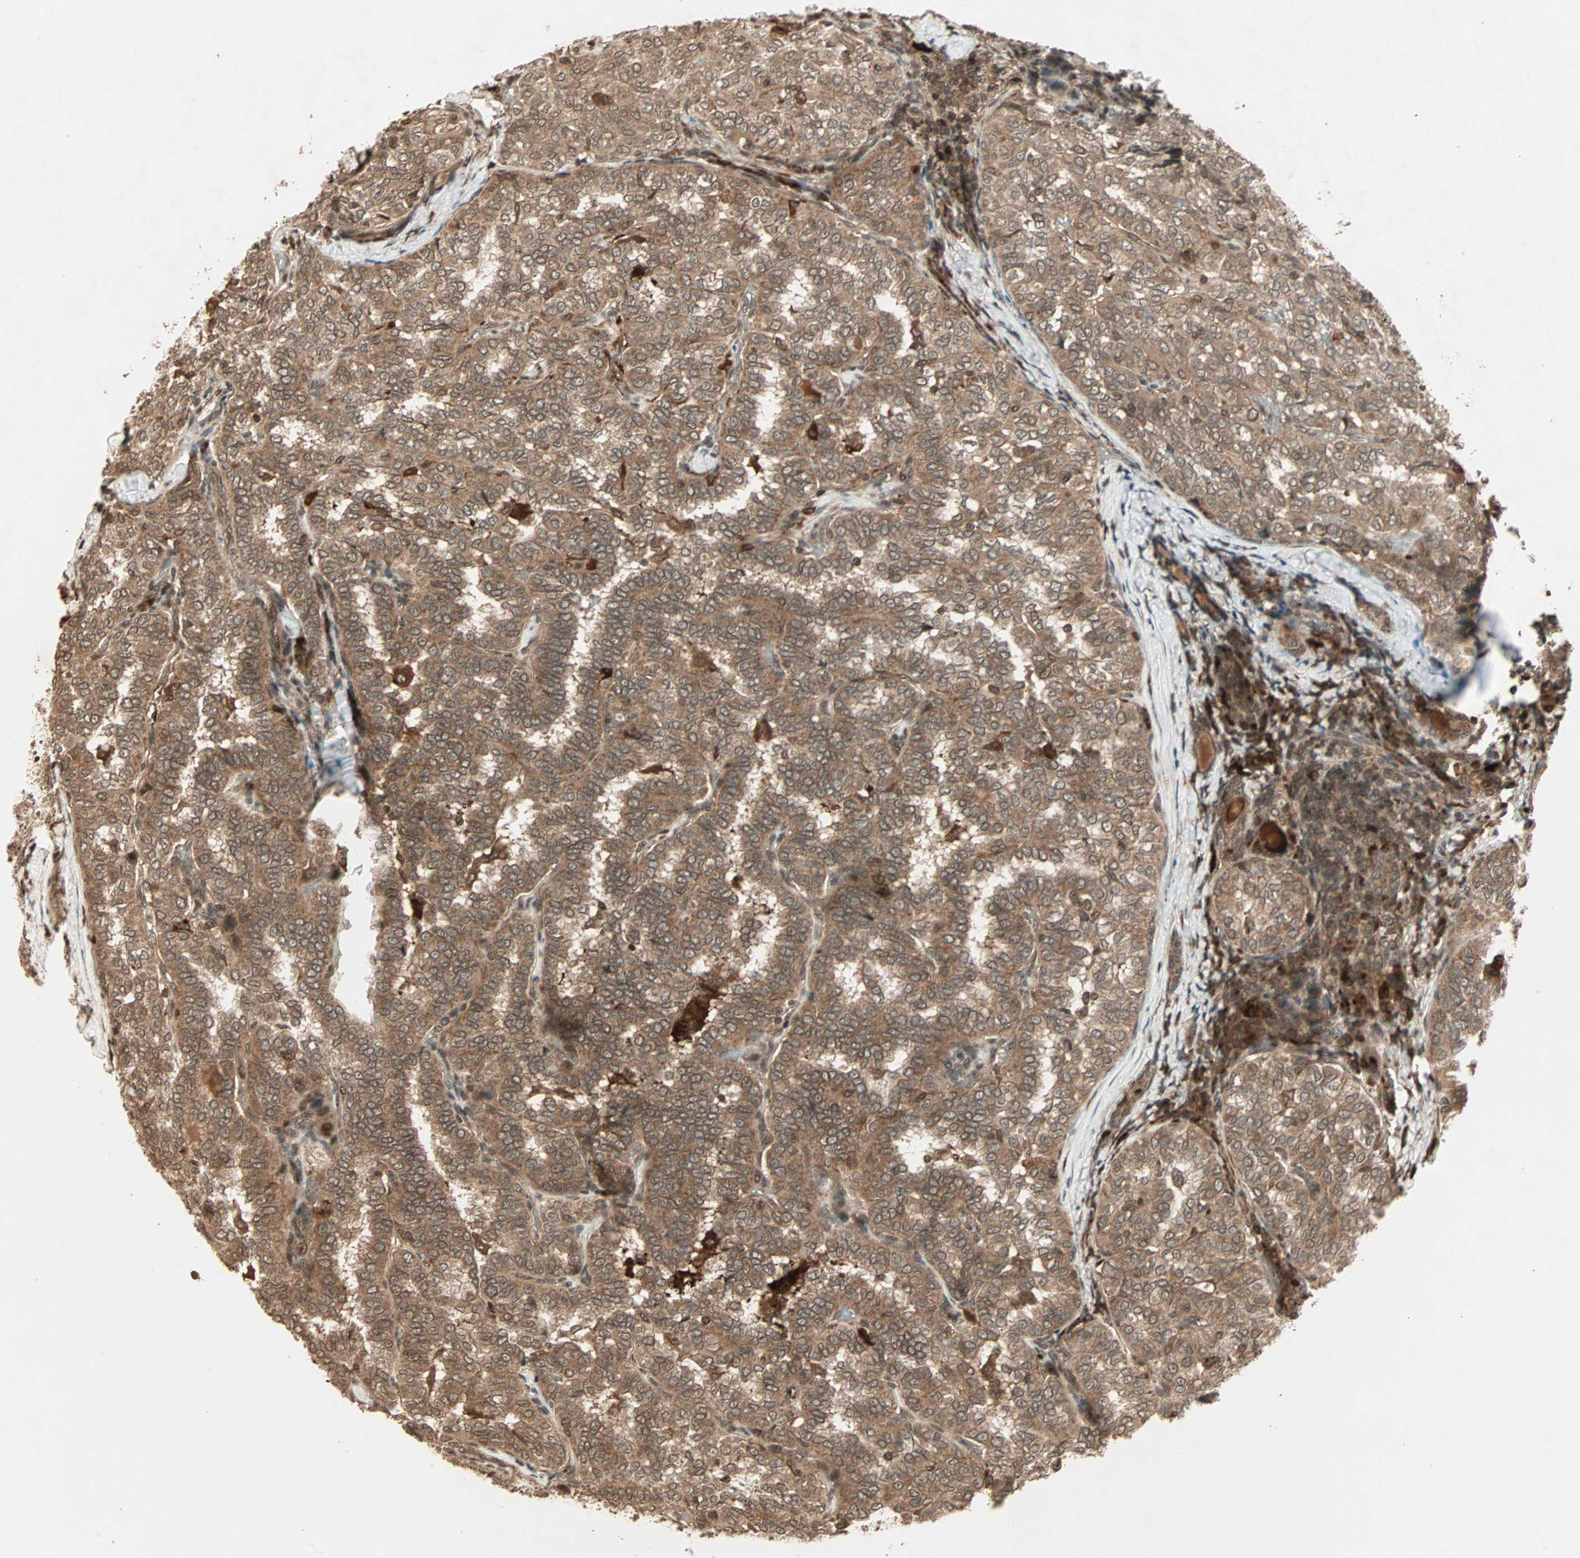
{"staining": {"intensity": "moderate", "quantity": ">75%", "location": "cytoplasmic/membranous"}, "tissue": "thyroid cancer", "cell_type": "Tumor cells", "image_type": "cancer", "snomed": [{"axis": "morphology", "description": "Normal tissue, NOS"}, {"axis": "morphology", "description": "Papillary adenocarcinoma, NOS"}, {"axis": "topography", "description": "Thyroid gland"}], "caption": "Immunohistochemistry (IHC) (DAB) staining of papillary adenocarcinoma (thyroid) displays moderate cytoplasmic/membranous protein positivity in approximately >75% of tumor cells.", "gene": "RFFL", "patient": {"sex": "female", "age": 30}}